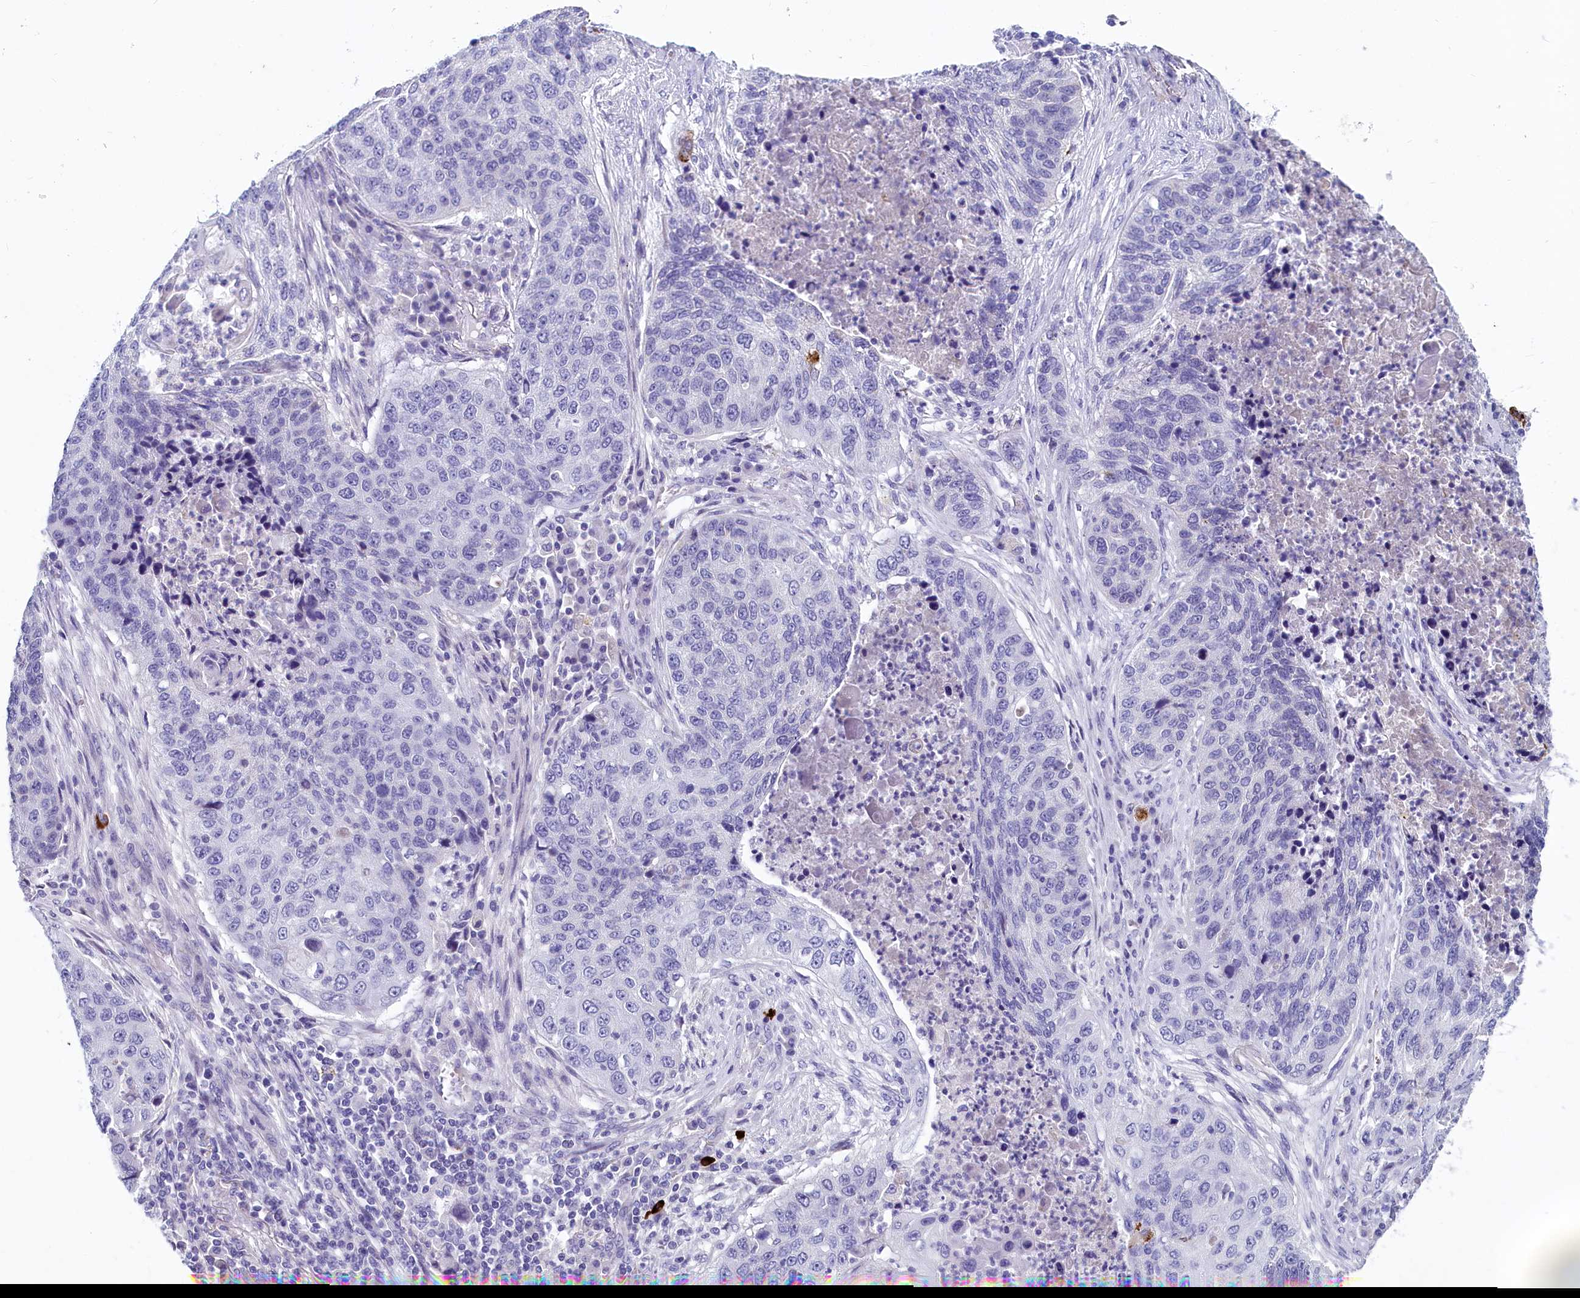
{"staining": {"intensity": "negative", "quantity": "none", "location": "none"}, "tissue": "lung cancer", "cell_type": "Tumor cells", "image_type": "cancer", "snomed": [{"axis": "morphology", "description": "Squamous cell carcinoma, NOS"}, {"axis": "topography", "description": "Lung"}], "caption": "Lung cancer was stained to show a protein in brown. There is no significant positivity in tumor cells. (DAB (3,3'-diaminobenzidine) IHC with hematoxylin counter stain).", "gene": "INSC", "patient": {"sex": "female", "age": 63}}